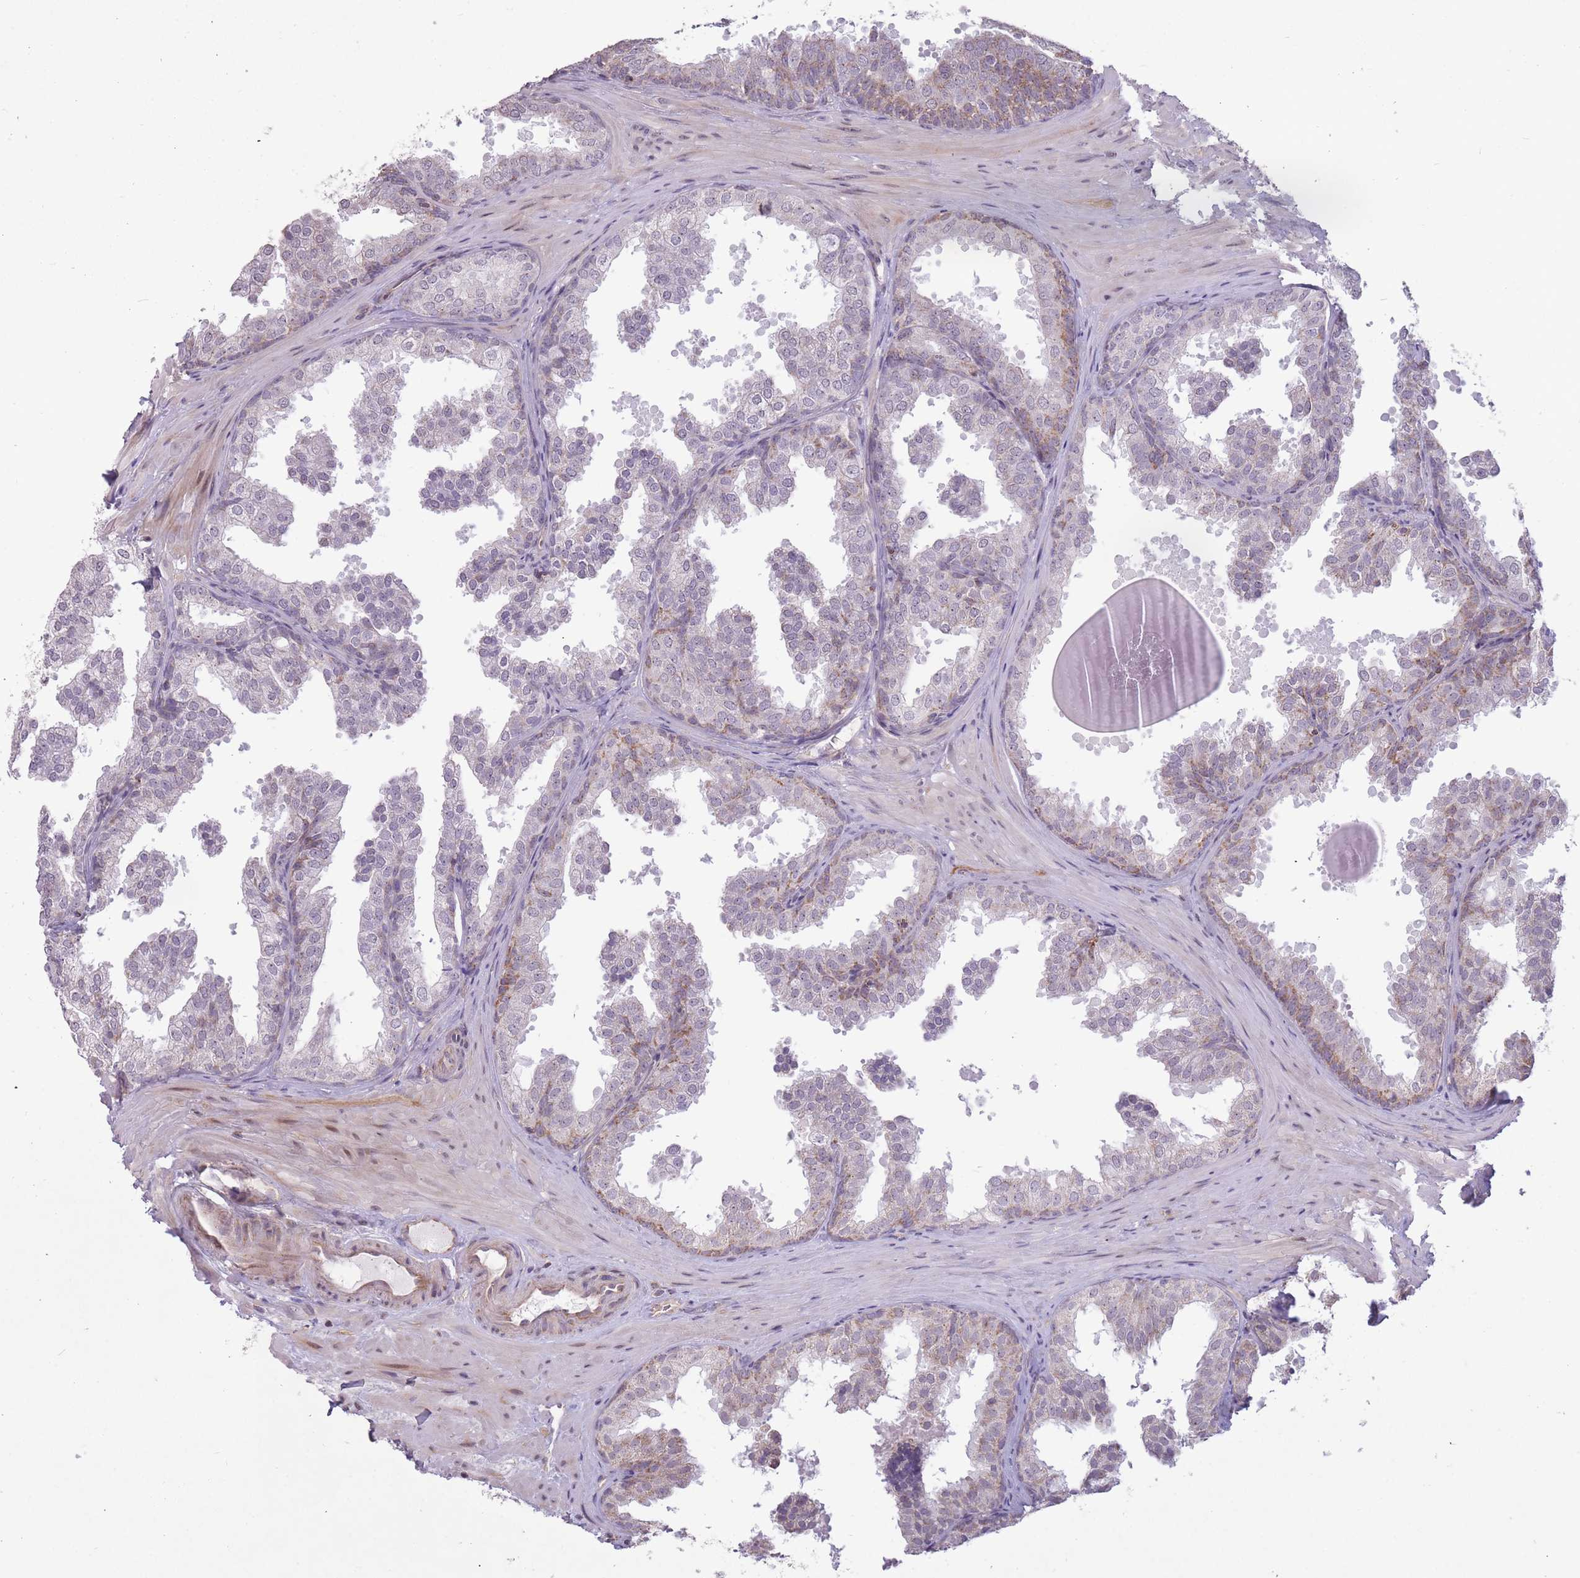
{"staining": {"intensity": "moderate", "quantity": "<25%", "location": "cytoplasmic/membranous"}, "tissue": "prostate", "cell_type": "Glandular cells", "image_type": "normal", "snomed": [{"axis": "morphology", "description": "Normal tissue, NOS"}, {"axis": "topography", "description": "Prostate"}], "caption": "Moderate cytoplasmic/membranous expression is present in about <25% of glandular cells in normal prostate.", "gene": "DPYSL4", "patient": {"sex": "male", "age": 37}}